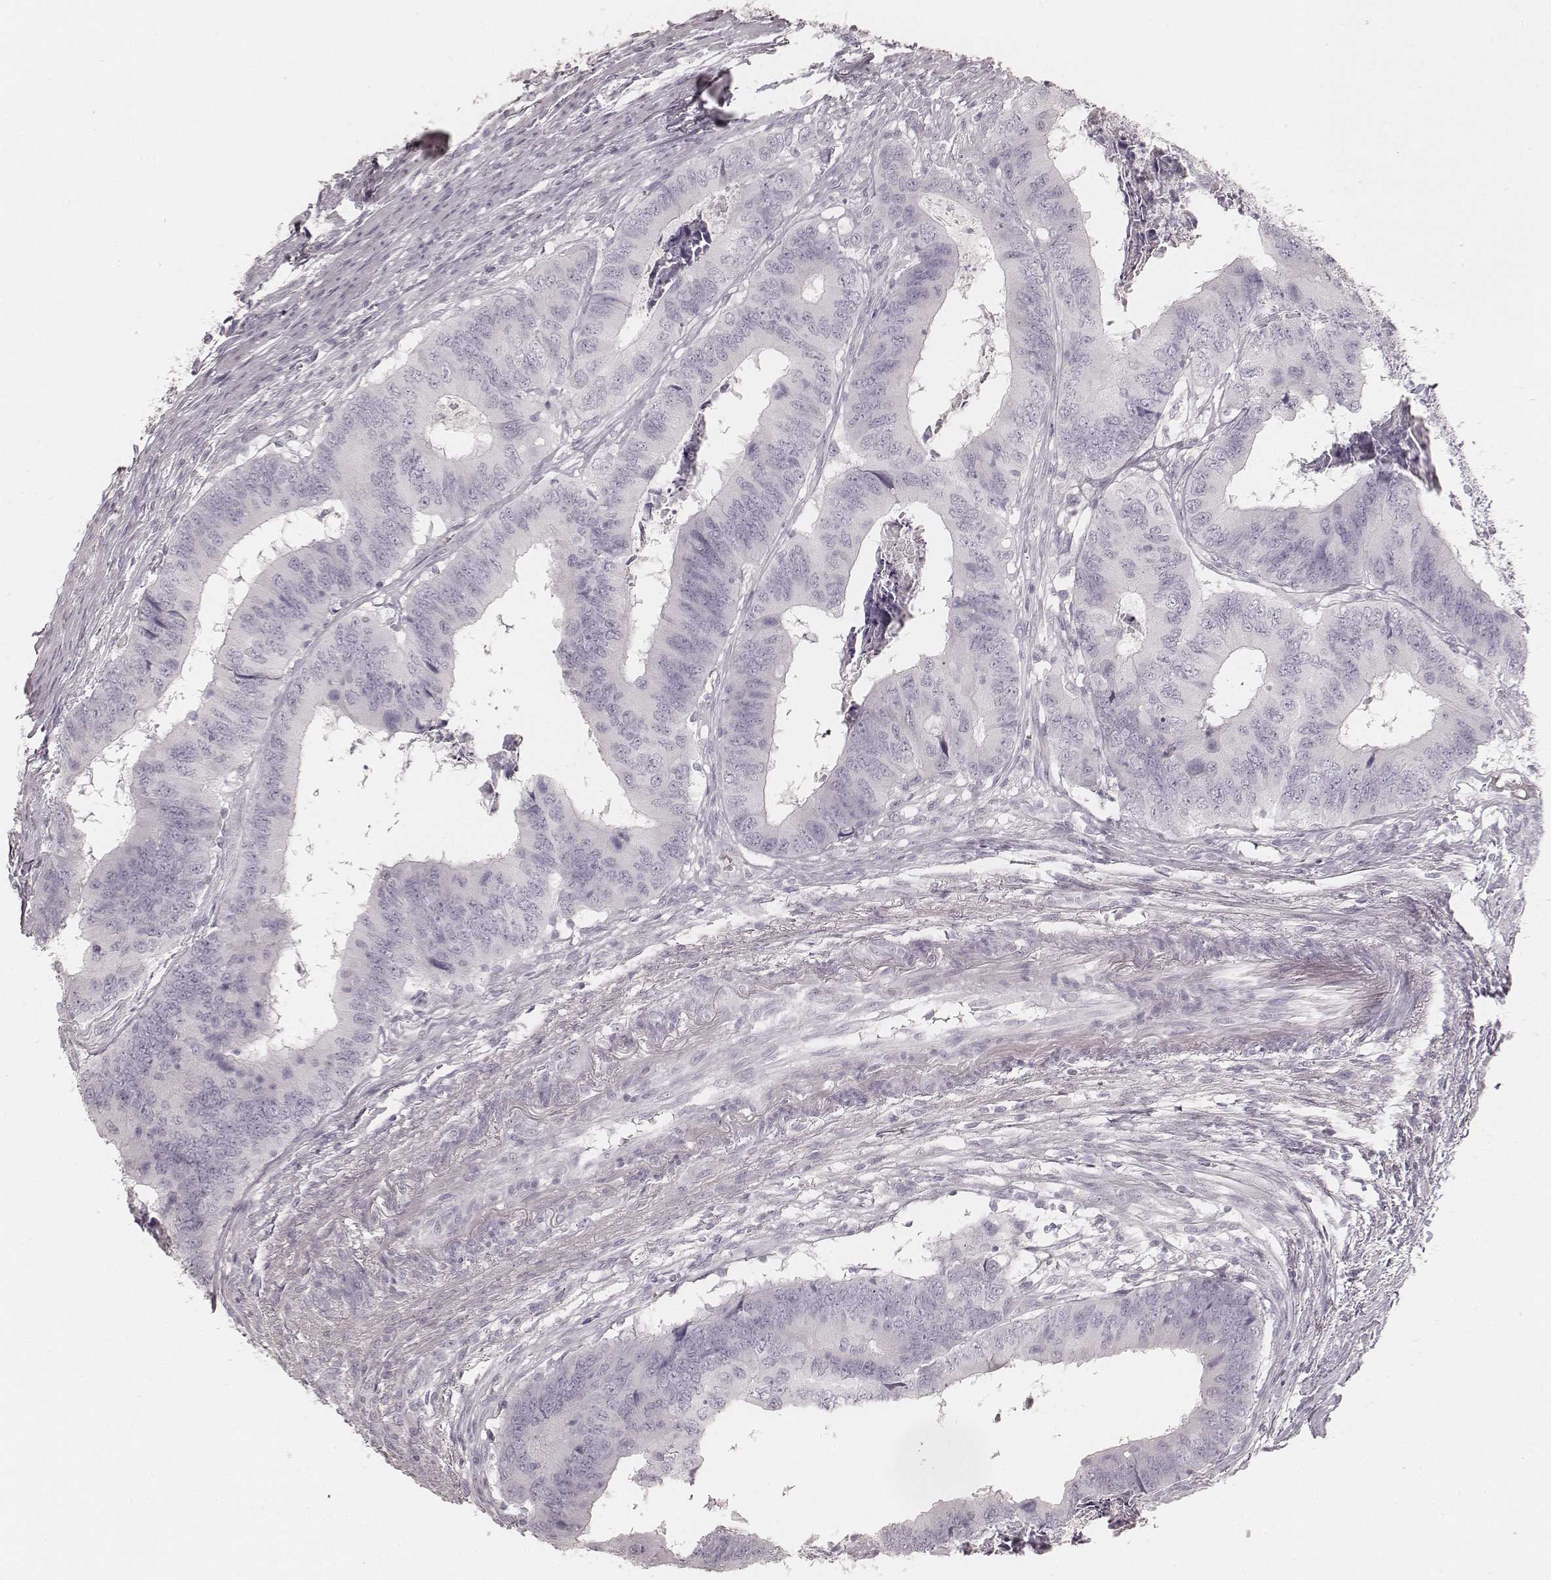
{"staining": {"intensity": "negative", "quantity": "none", "location": "none"}, "tissue": "colorectal cancer", "cell_type": "Tumor cells", "image_type": "cancer", "snomed": [{"axis": "morphology", "description": "Adenocarcinoma, NOS"}, {"axis": "topography", "description": "Colon"}], "caption": "This is a image of immunohistochemistry staining of colorectal cancer, which shows no staining in tumor cells.", "gene": "KRT31", "patient": {"sex": "male", "age": 53}}